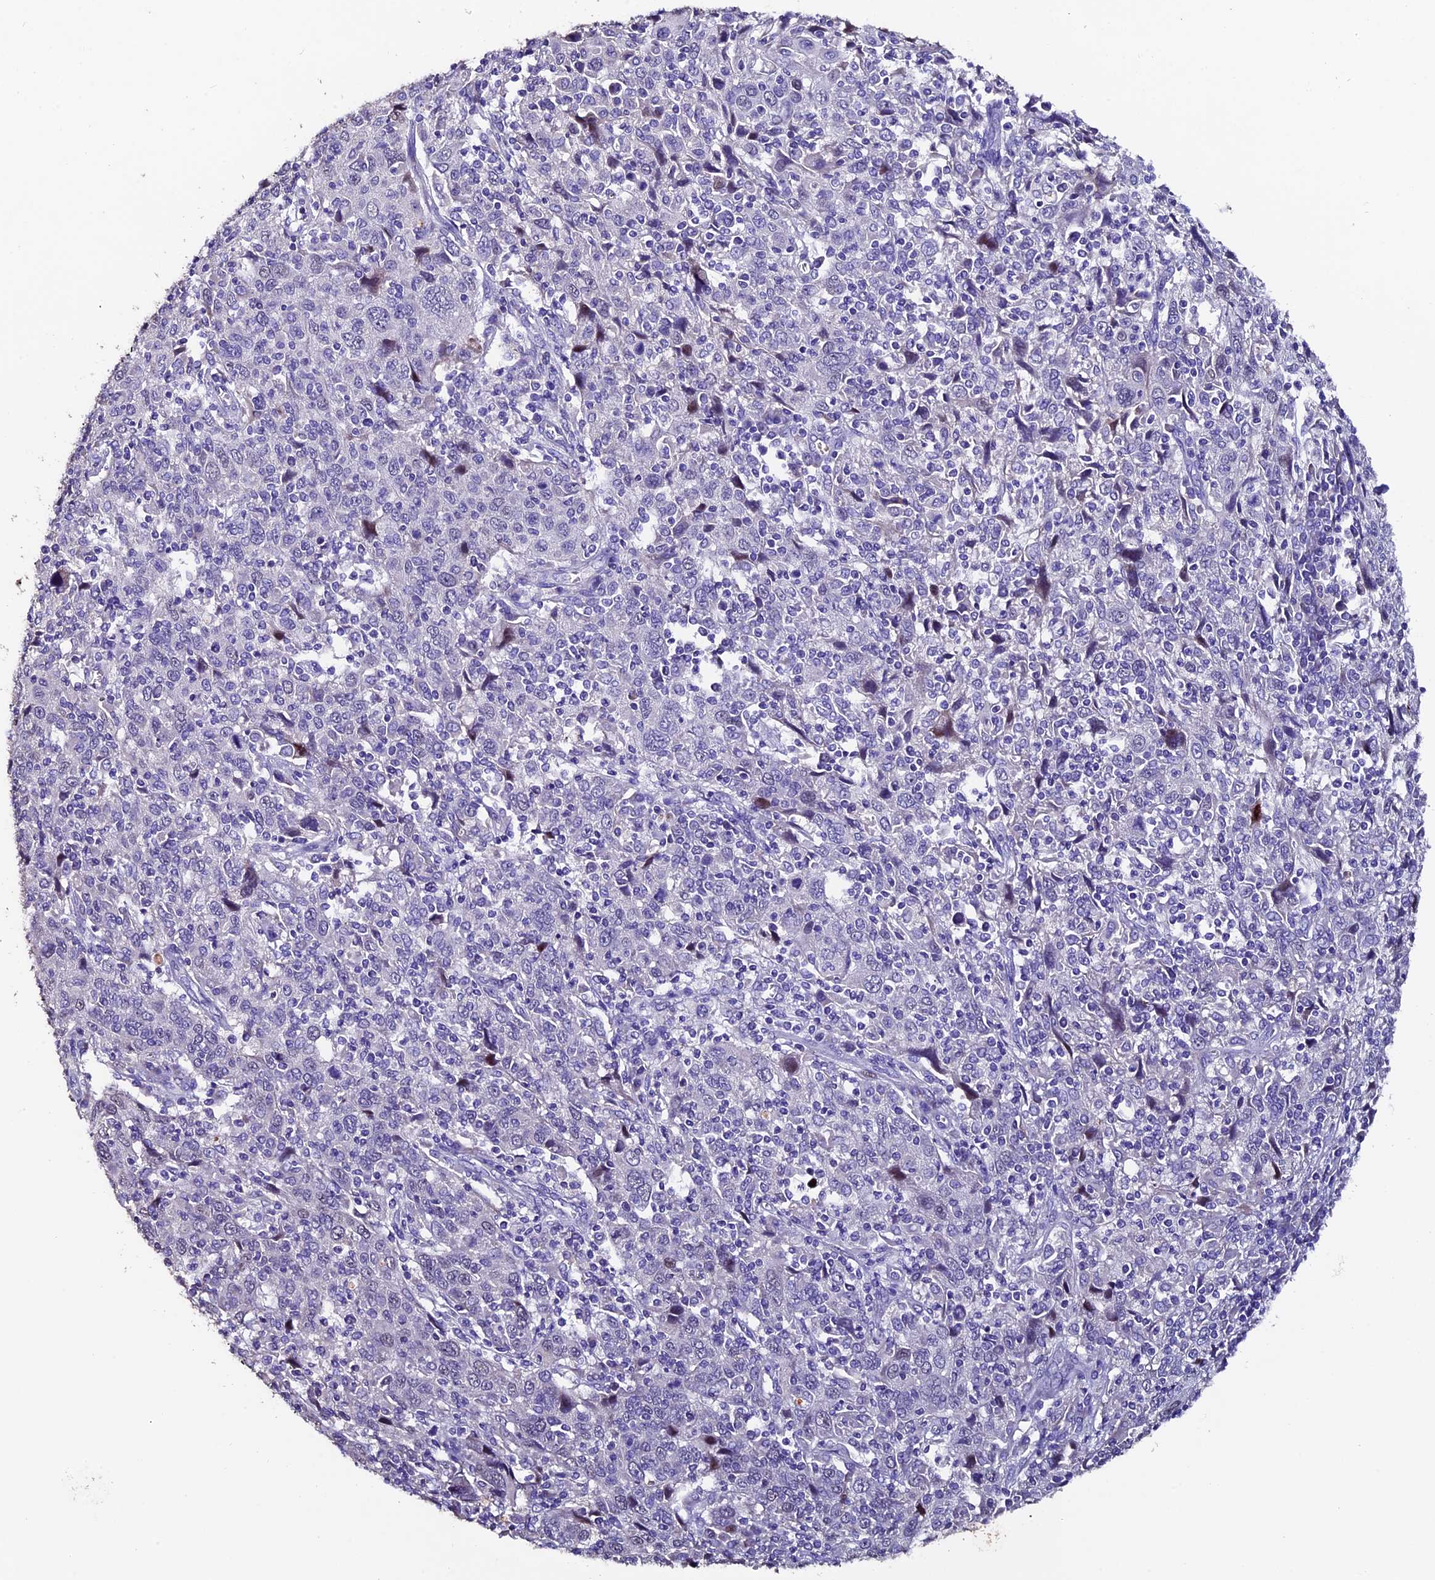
{"staining": {"intensity": "negative", "quantity": "none", "location": "none"}, "tissue": "cervical cancer", "cell_type": "Tumor cells", "image_type": "cancer", "snomed": [{"axis": "morphology", "description": "Squamous cell carcinoma, NOS"}, {"axis": "topography", "description": "Cervix"}], "caption": "Protein analysis of cervical squamous cell carcinoma exhibits no significant staining in tumor cells.", "gene": "FBXW9", "patient": {"sex": "female", "age": 46}}